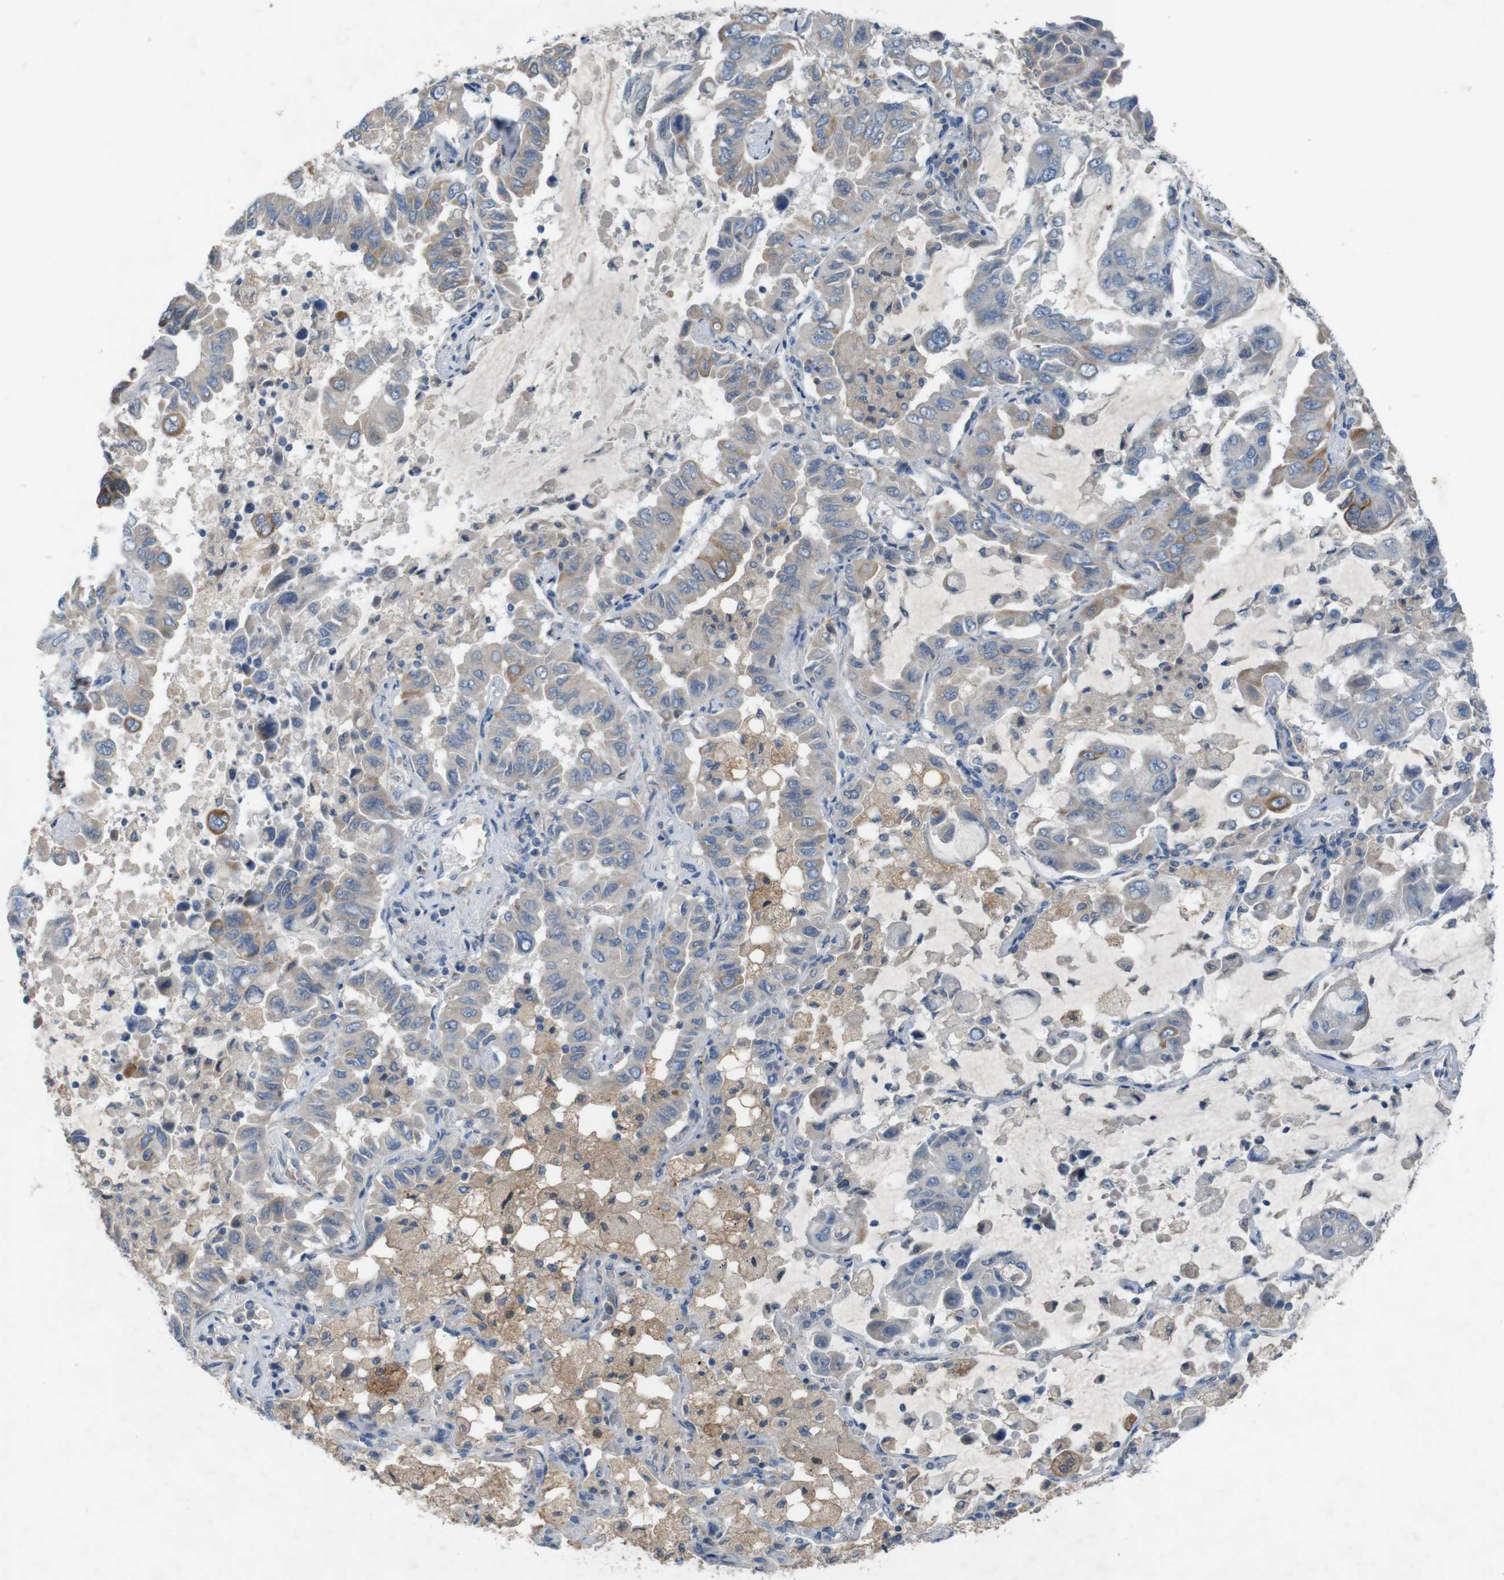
{"staining": {"intensity": "weak", "quantity": "25%-75%", "location": "cytoplasmic/membranous"}, "tissue": "lung cancer", "cell_type": "Tumor cells", "image_type": "cancer", "snomed": [{"axis": "morphology", "description": "Adenocarcinoma, NOS"}, {"axis": "topography", "description": "Lung"}], "caption": "Immunohistochemistry (IHC) of adenocarcinoma (lung) reveals low levels of weak cytoplasmic/membranous staining in approximately 25%-75% of tumor cells. (DAB (3,3'-diaminobenzidine) IHC, brown staining for protein, blue staining for nuclei).", "gene": "MOGAT3", "patient": {"sex": "male", "age": 64}}